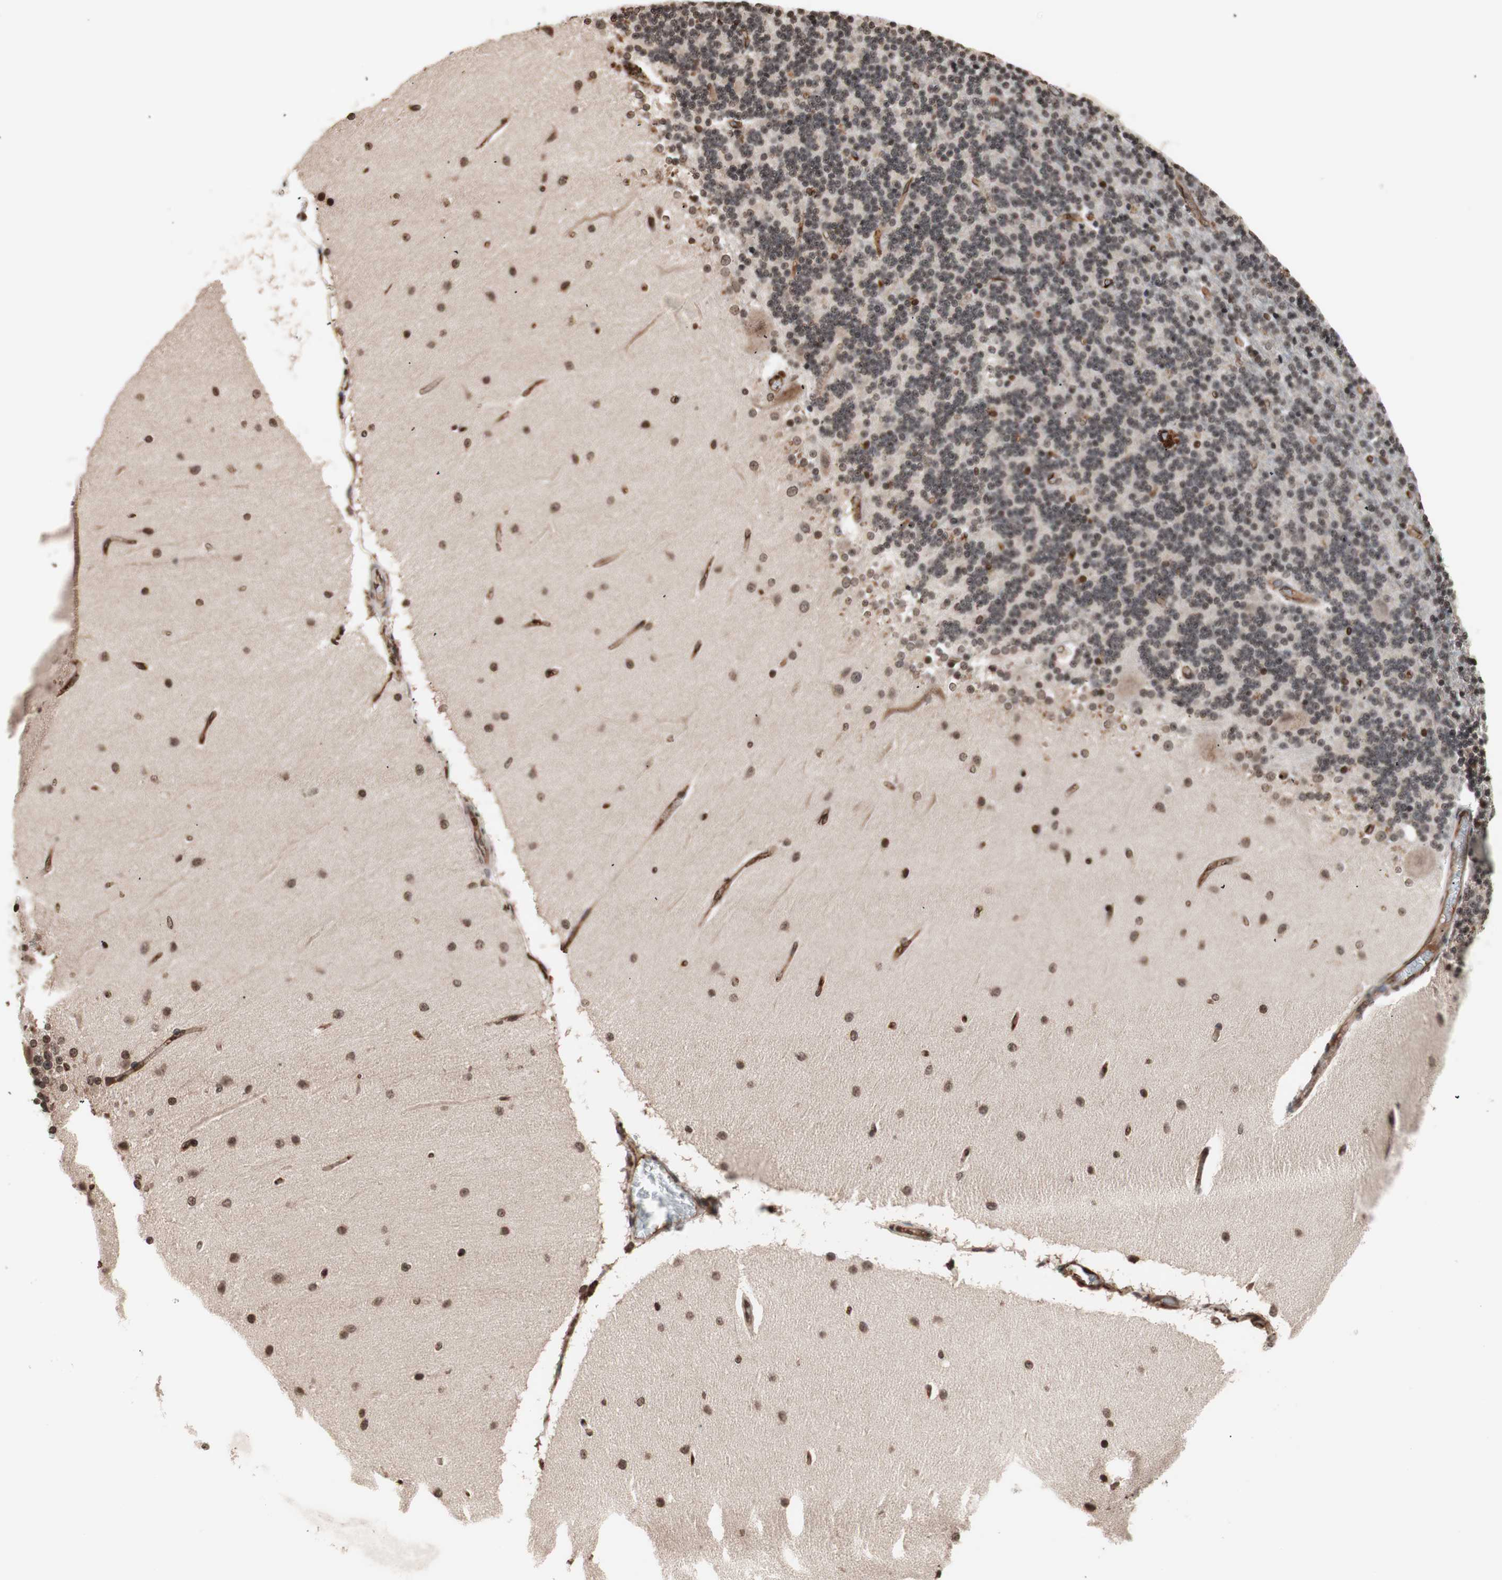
{"staining": {"intensity": "moderate", "quantity": ">75%", "location": "nuclear"}, "tissue": "cerebellum", "cell_type": "Cells in granular layer", "image_type": "normal", "snomed": [{"axis": "morphology", "description": "Normal tissue, NOS"}, {"axis": "topography", "description": "Cerebellum"}], "caption": "A photomicrograph of cerebellum stained for a protein exhibits moderate nuclear brown staining in cells in granular layer.", "gene": "ZFC3H1", "patient": {"sex": "female", "age": 54}}